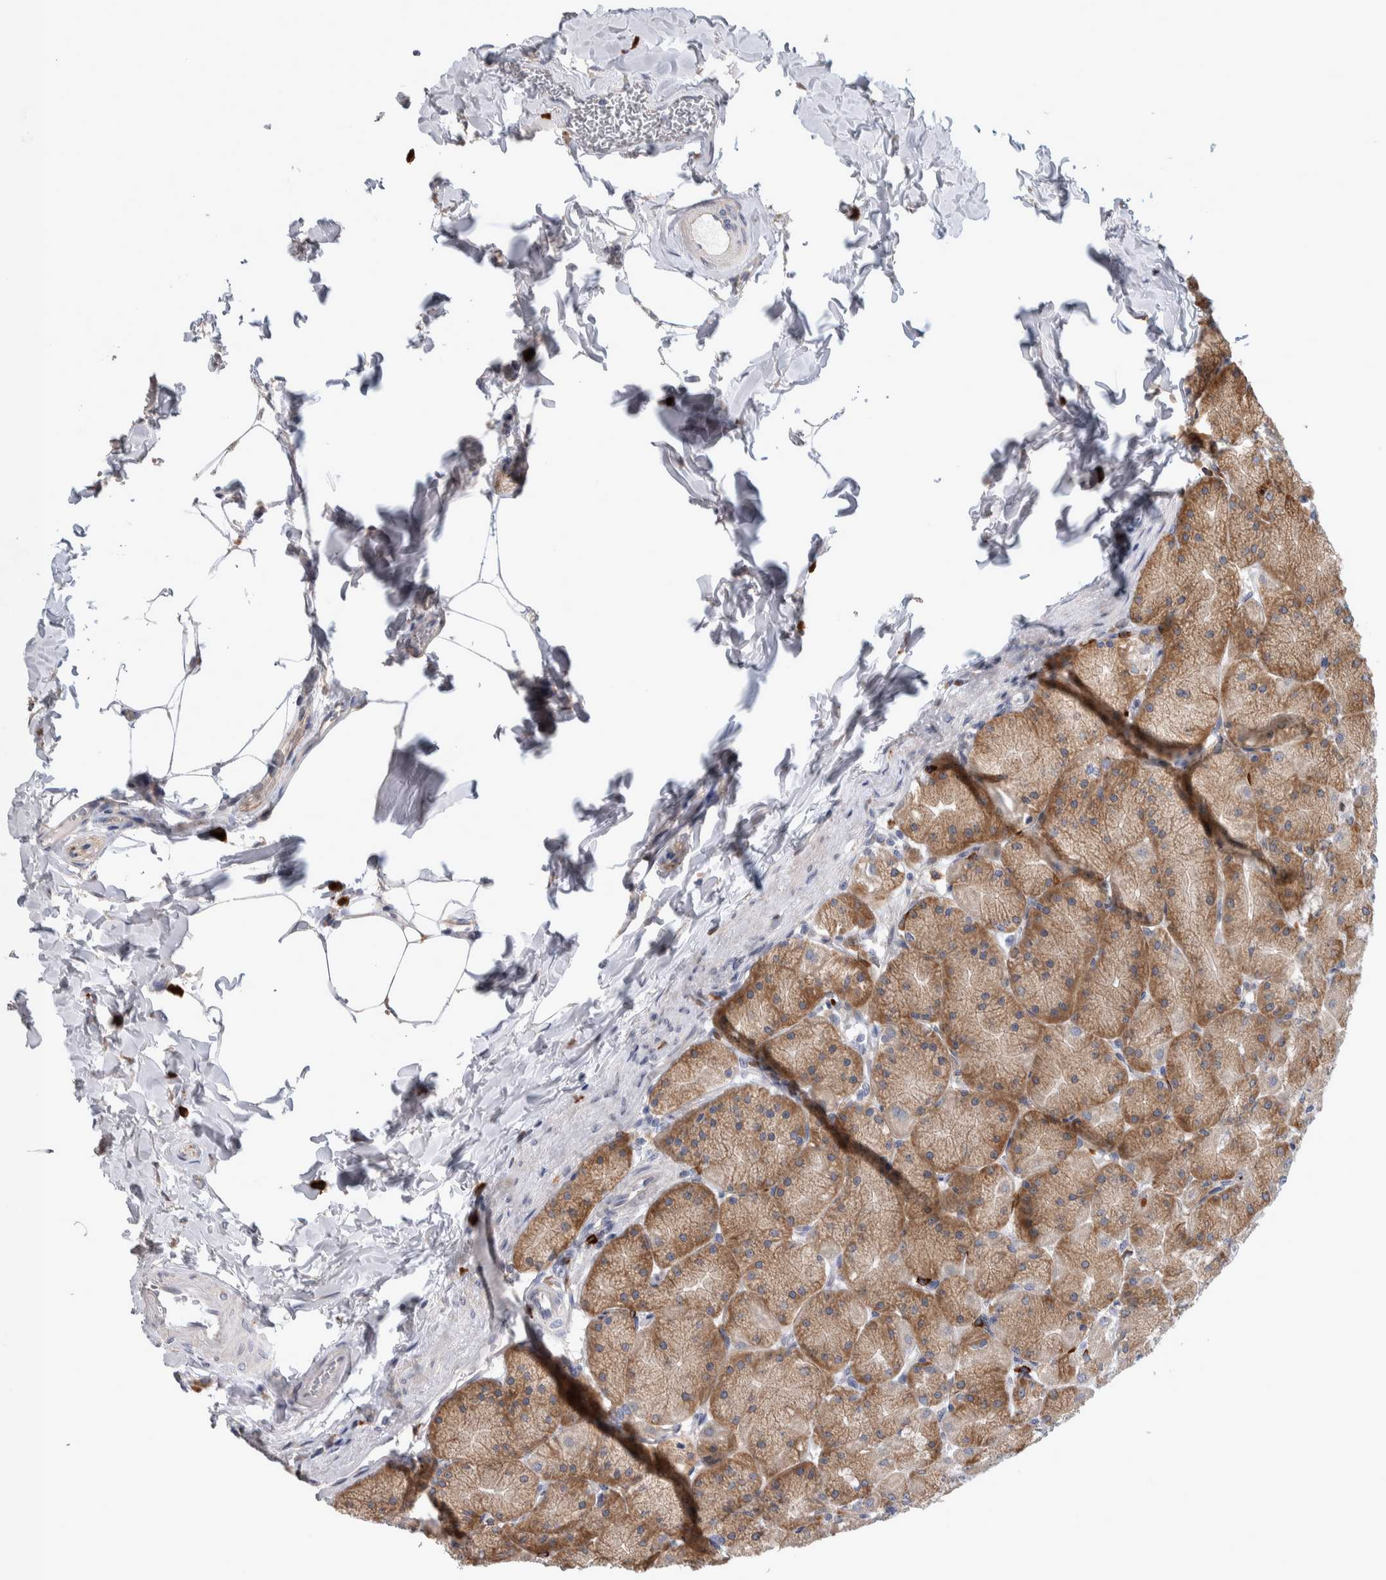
{"staining": {"intensity": "moderate", "quantity": ">75%", "location": "cytoplasmic/membranous"}, "tissue": "stomach", "cell_type": "Glandular cells", "image_type": "normal", "snomed": [{"axis": "morphology", "description": "Normal tissue, NOS"}, {"axis": "topography", "description": "Stomach, upper"}], "caption": "IHC staining of benign stomach, which demonstrates medium levels of moderate cytoplasmic/membranous staining in about >75% of glandular cells indicating moderate cytoplasmic/membranous protein positivity. The staining was performed using DAB (3,3'-diaminobenzidine) (brown) for protein detection and nuclei were counterstained in hematoxylin (blue).", "gene": "IBTK", "patient": {"sex": "female", "age": 56}}